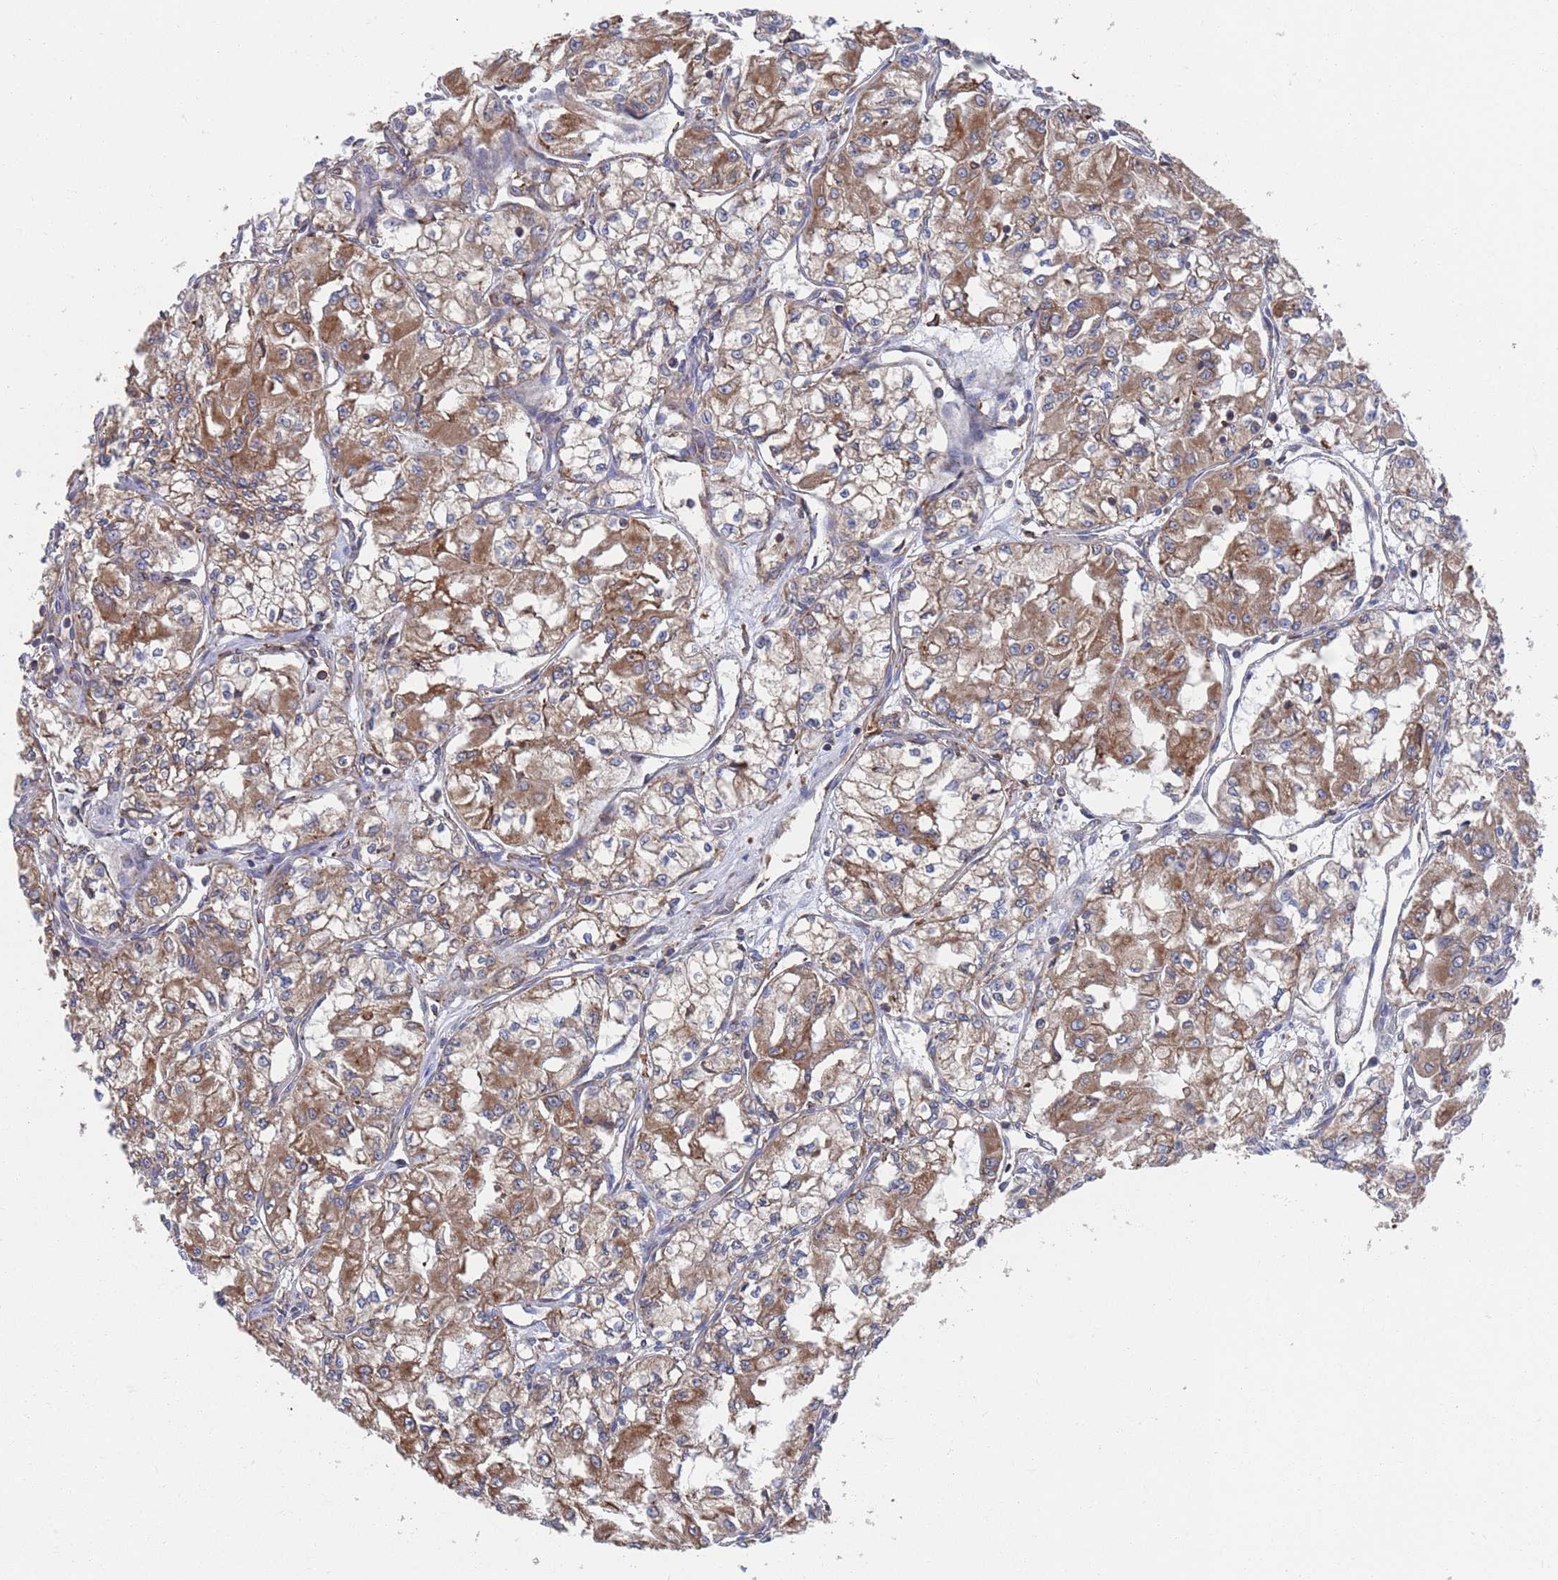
{"staining": {"intensity": "moderate", "quantity": ">75%", "location": "cytoplasmic/membranous"}, "tissue": "renal cancer", "cell_type": "Tumor cells", "image_type": "cancer", "snomed": [{"axis": "morphology", "description": "Adenocarcinoma, NOS"}, {"axis": "topography", "description": "Kidney"}], "caption": "Tumor cells display moderate cytoplasmic/membranous expression in approximately >75% of cells in adenocarcinoma (renal).", "gene": "GID8", "patient": {"sex": "male", "age": 59}}